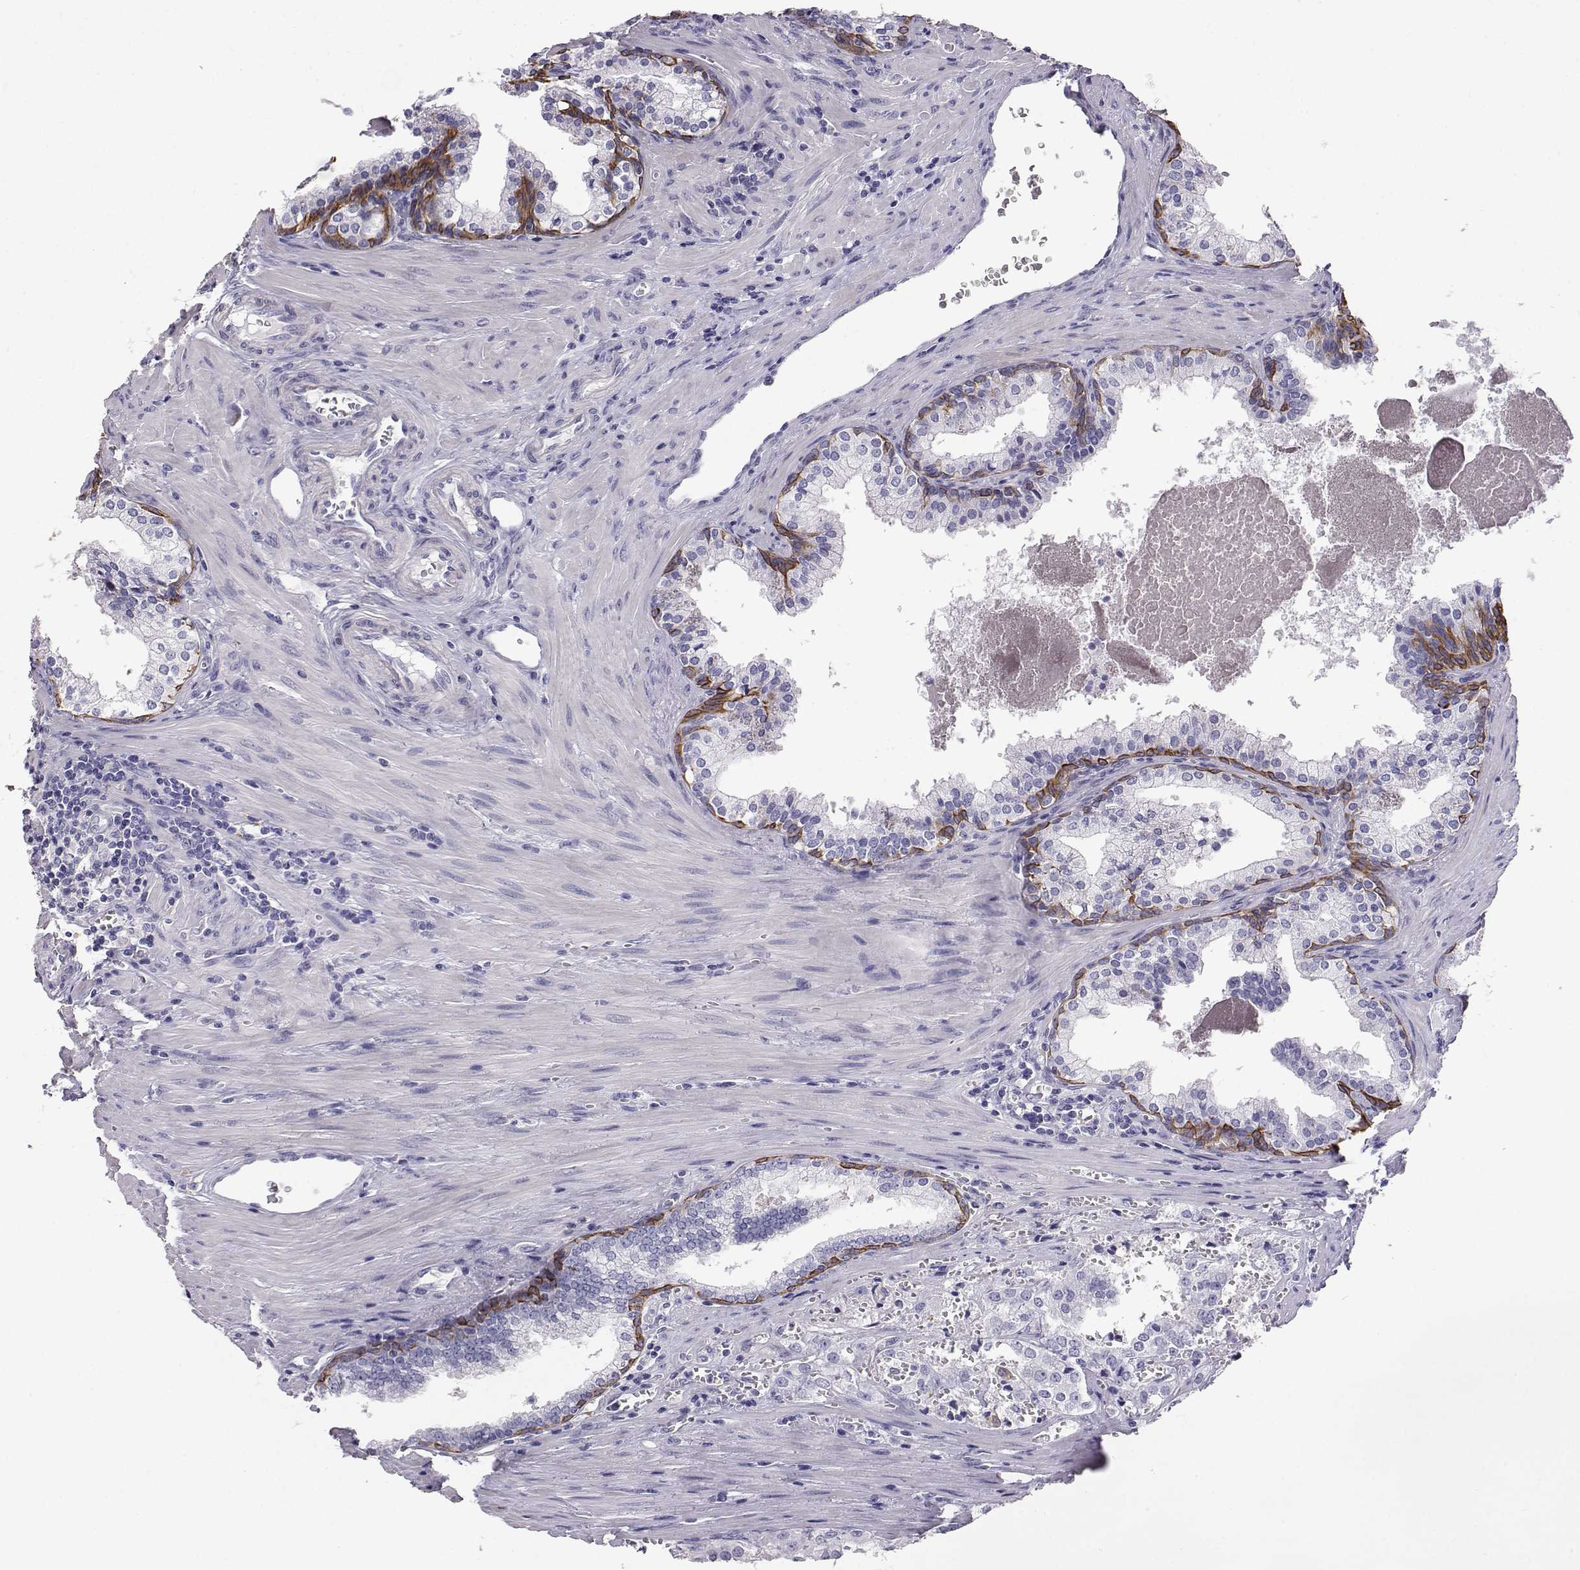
{"staining": {"intensity": "negative", "quantity": "none", "location": "none"}, "tissue": "prostate cancer", "cell_type": "Tumor cells", "image_type": "cancer", "snomed": [{"axis": "morphology", "description": "Adenocarcinoma, High grade"}, {"axis": "topography", "description": "Prostate"}], "caption": "Immunohistochemistry histopathology image of neoplastic tissue: high-grade adenocarcinoma (prostate) stained with DAB displays no significant protein positivity in tumor cells.", "gene": "AKR1B1", "patient": {"sex": "male", "age": 68}}